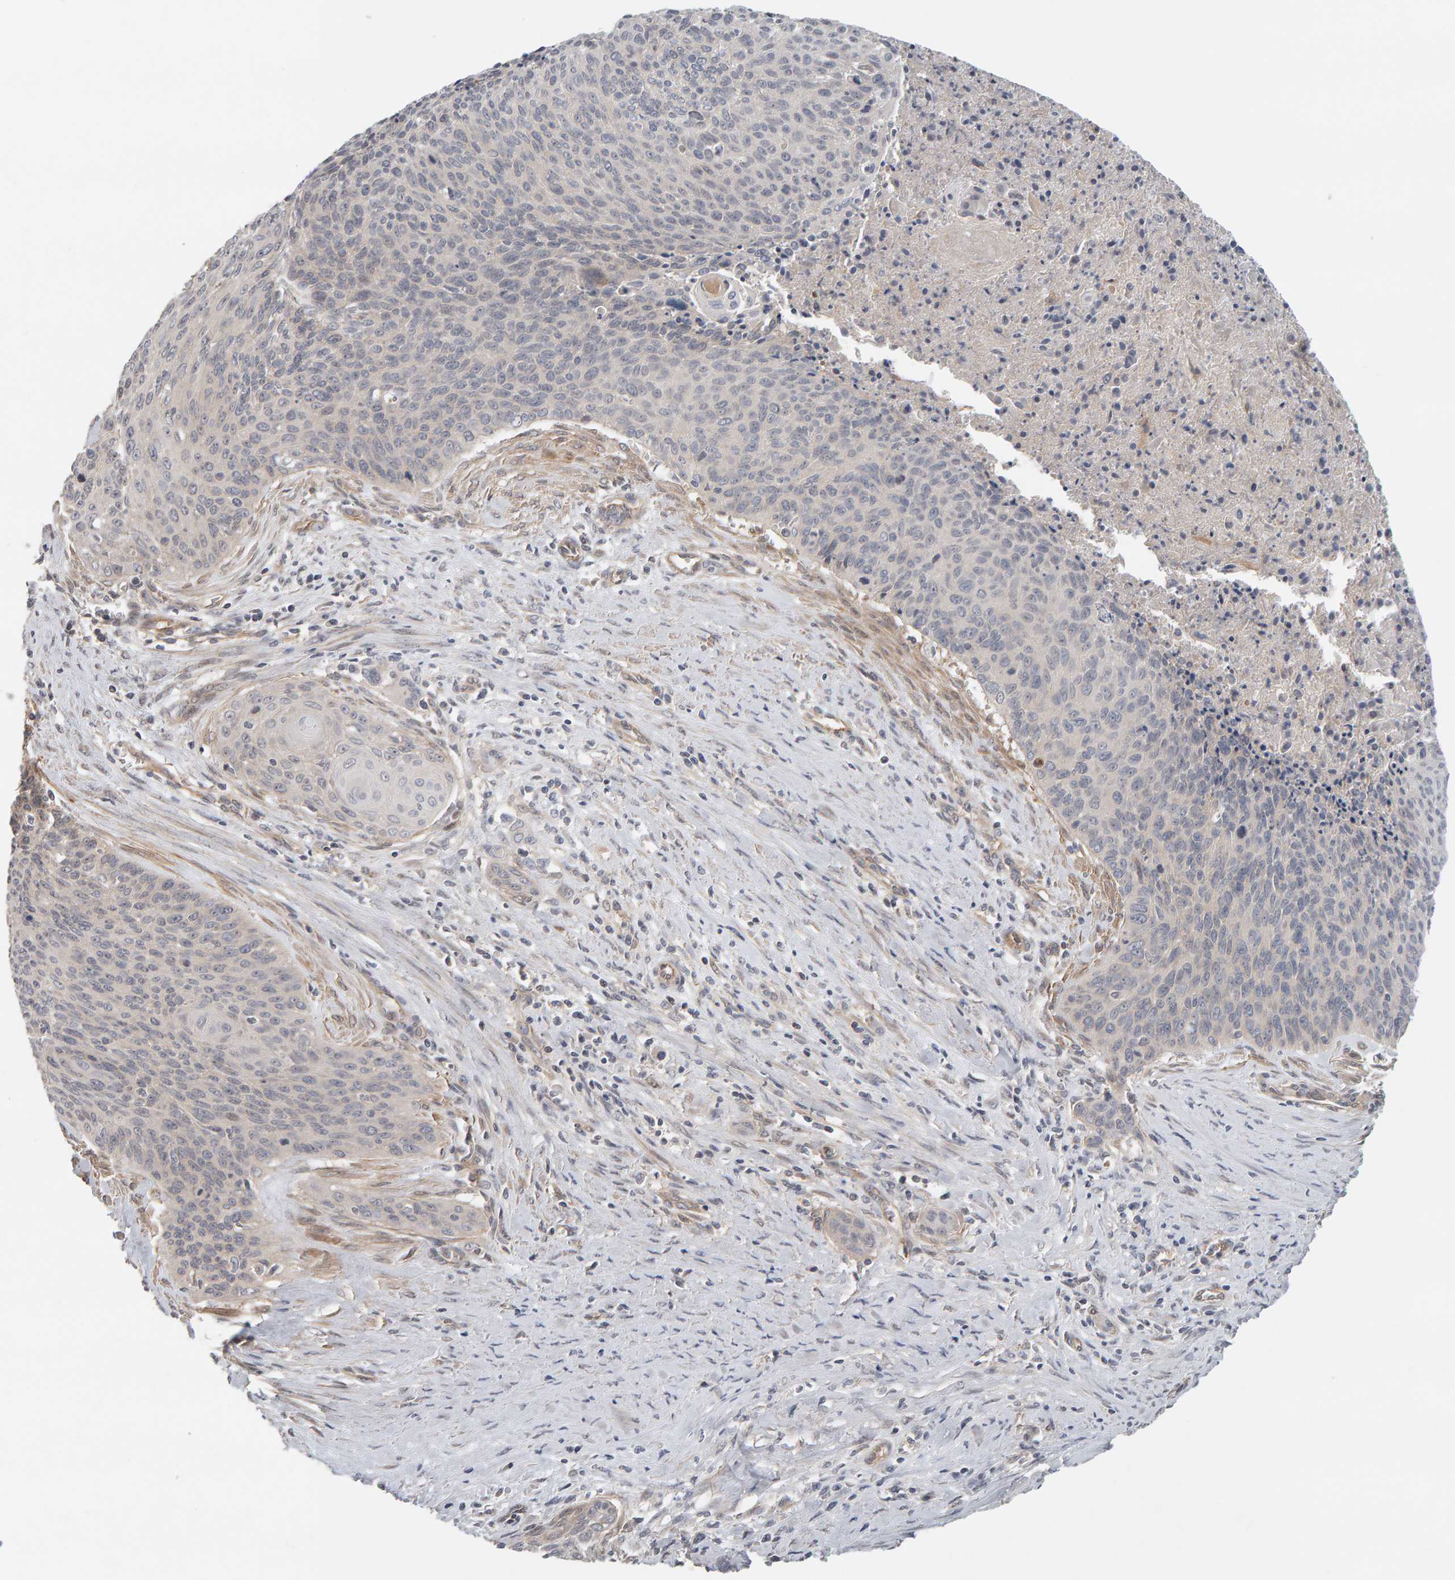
{"staining": {"intensity": "negative", "quantity": "none", "location": "none"}, "tissue": "cervical cancer", "cell_type": "Tumor cells", "image_type": "cancer", "snomed": [{"axis": "morphology", "description": "Squamous cell carcinoma, NOS"}, {"axis": "topography", "description": "Cervix"}], "caption": "The IHC histopathology image has no significant expression in tumor cells of cervical cancer tissue.", "gene": "PPP1R16A", "patient": {"sex": "female", "age": 55}}